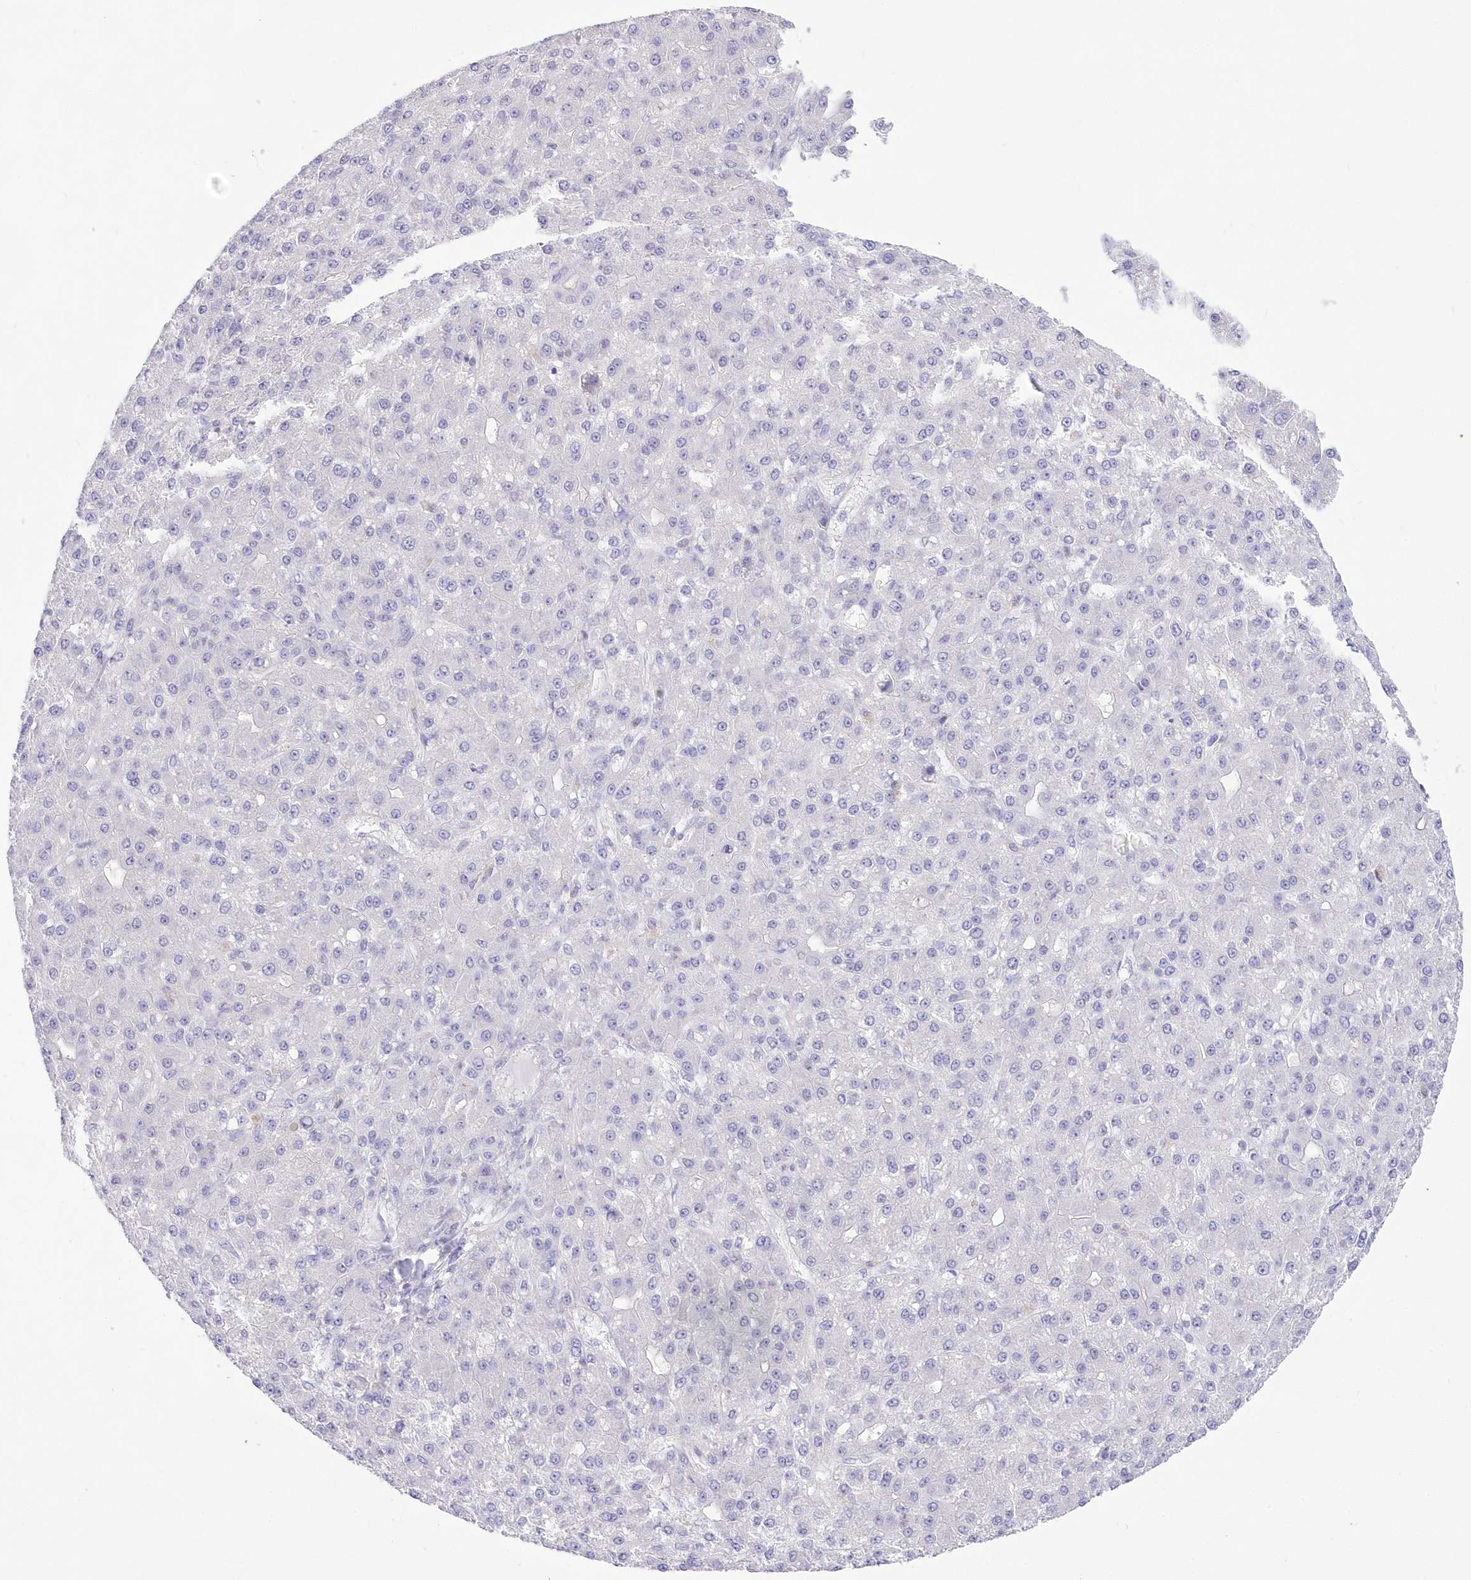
{"staining": {"intensity": "negative", "quantity": "none", "location": "none"}, "tissue": "liver cancer", "cell_type": "Tumor cells", "image_type": "cancer", "snomed": [{"axis": "morphology", "description": "Carcinoma, Hepatocellular, NOS"}, {"axis": "topography", "description": "Liver"}], "caption": "Immunohistochemical staining of human liver cancer reveals no significant expression in tumor cells.", "gene": "UBA6", "patient": {"sex": "male", "age": 67}}